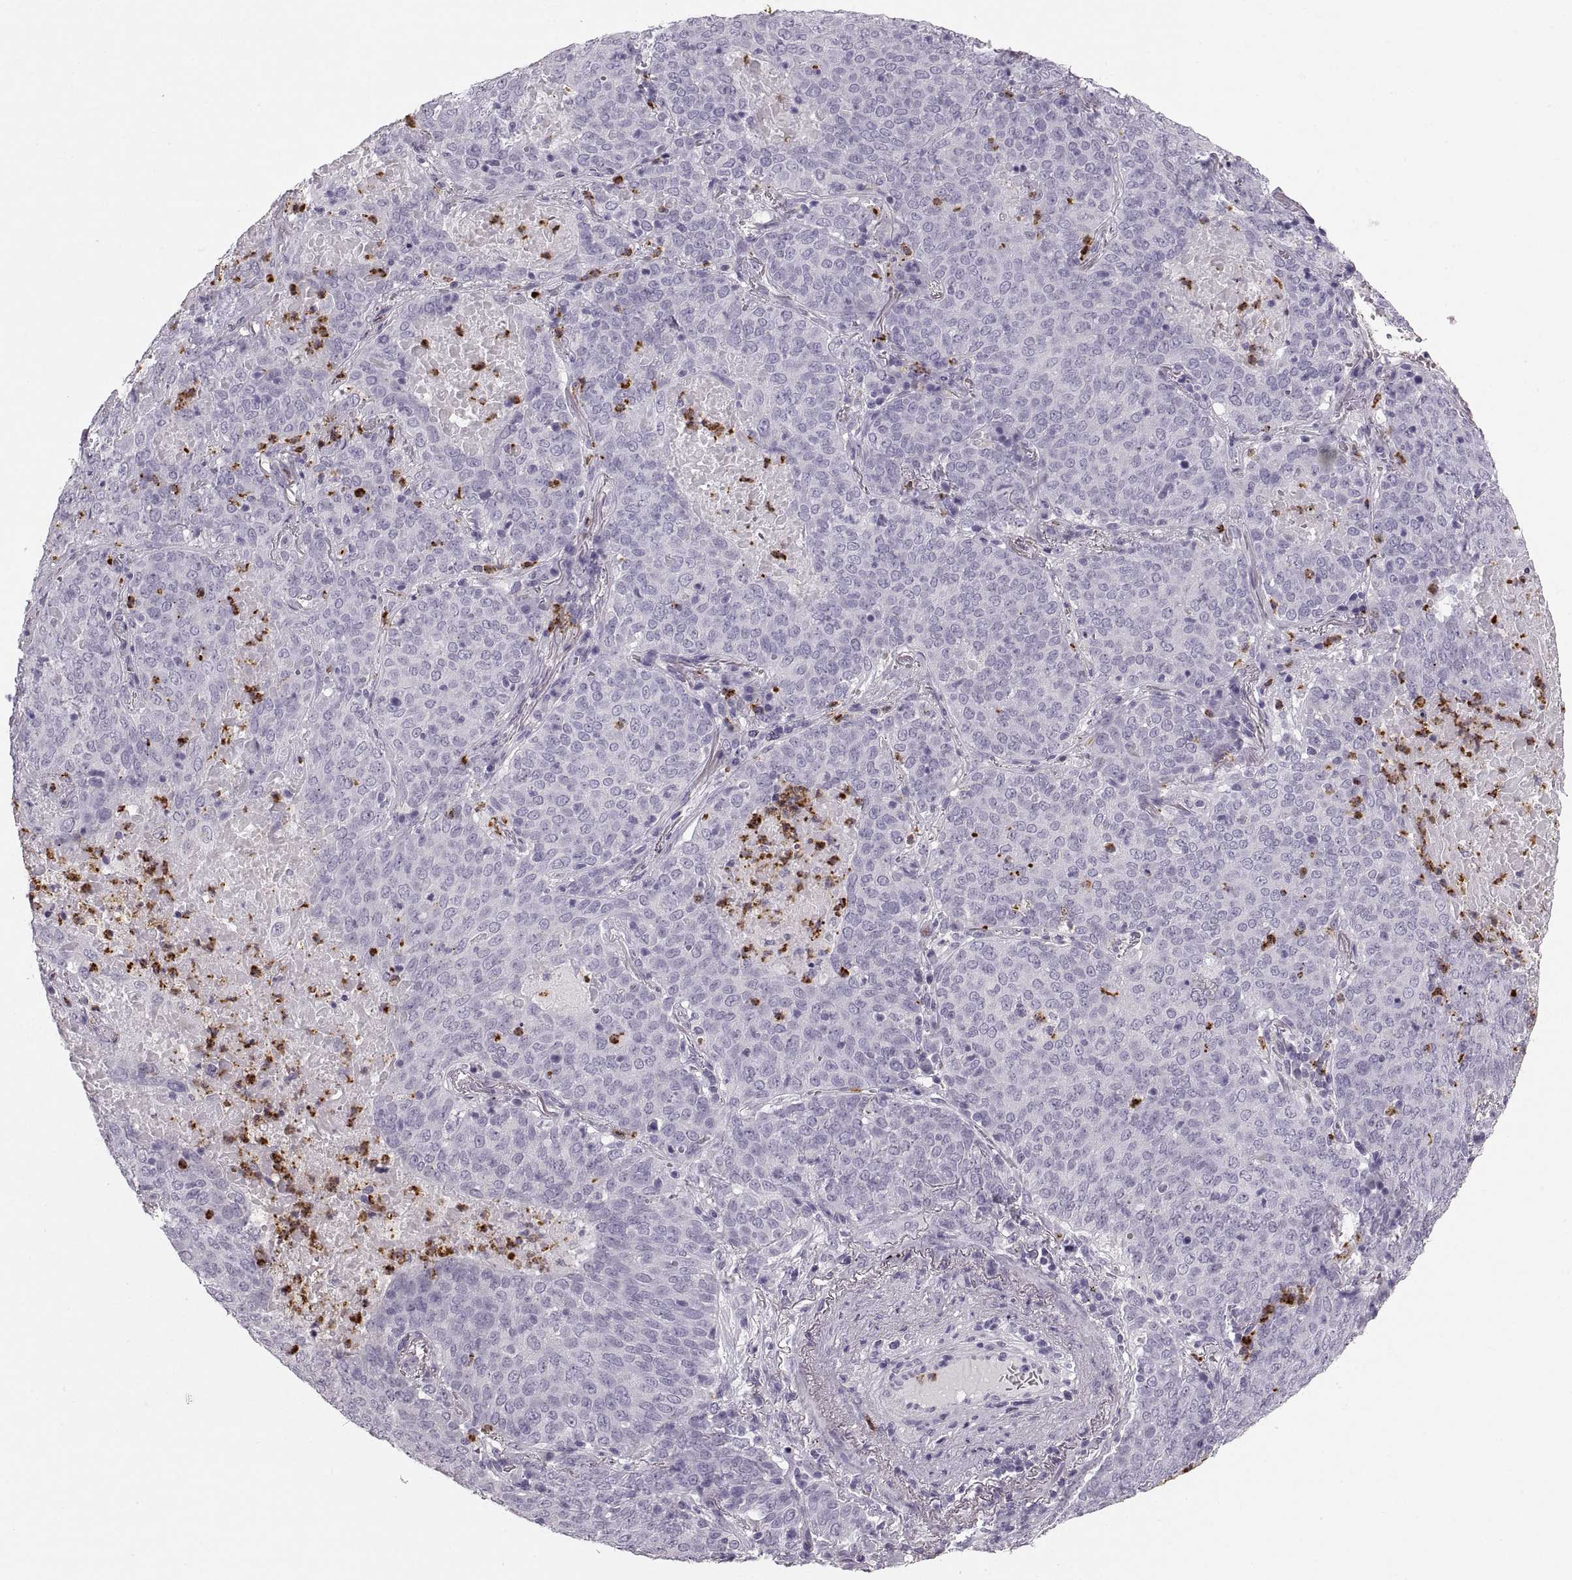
{"staining": {"intensity": "negative", "quantity": "none", "location": "none"}, "tissue": "lung cancer", "cell_type": "Tumor cells", "image_type": "cancer", "snomed": [{"axis": "morphology", "description": "Squamous cell carcinoma, NOS"}, {"axis": "topography", "description": "Lung"}], "caption": "This is an immunohistochemistry micrograph of human lung squamous cell carcinoma. There is no staining in tumor cells.", "gene": "MILR1", "patient": {"sex": "male", "age": 82}}